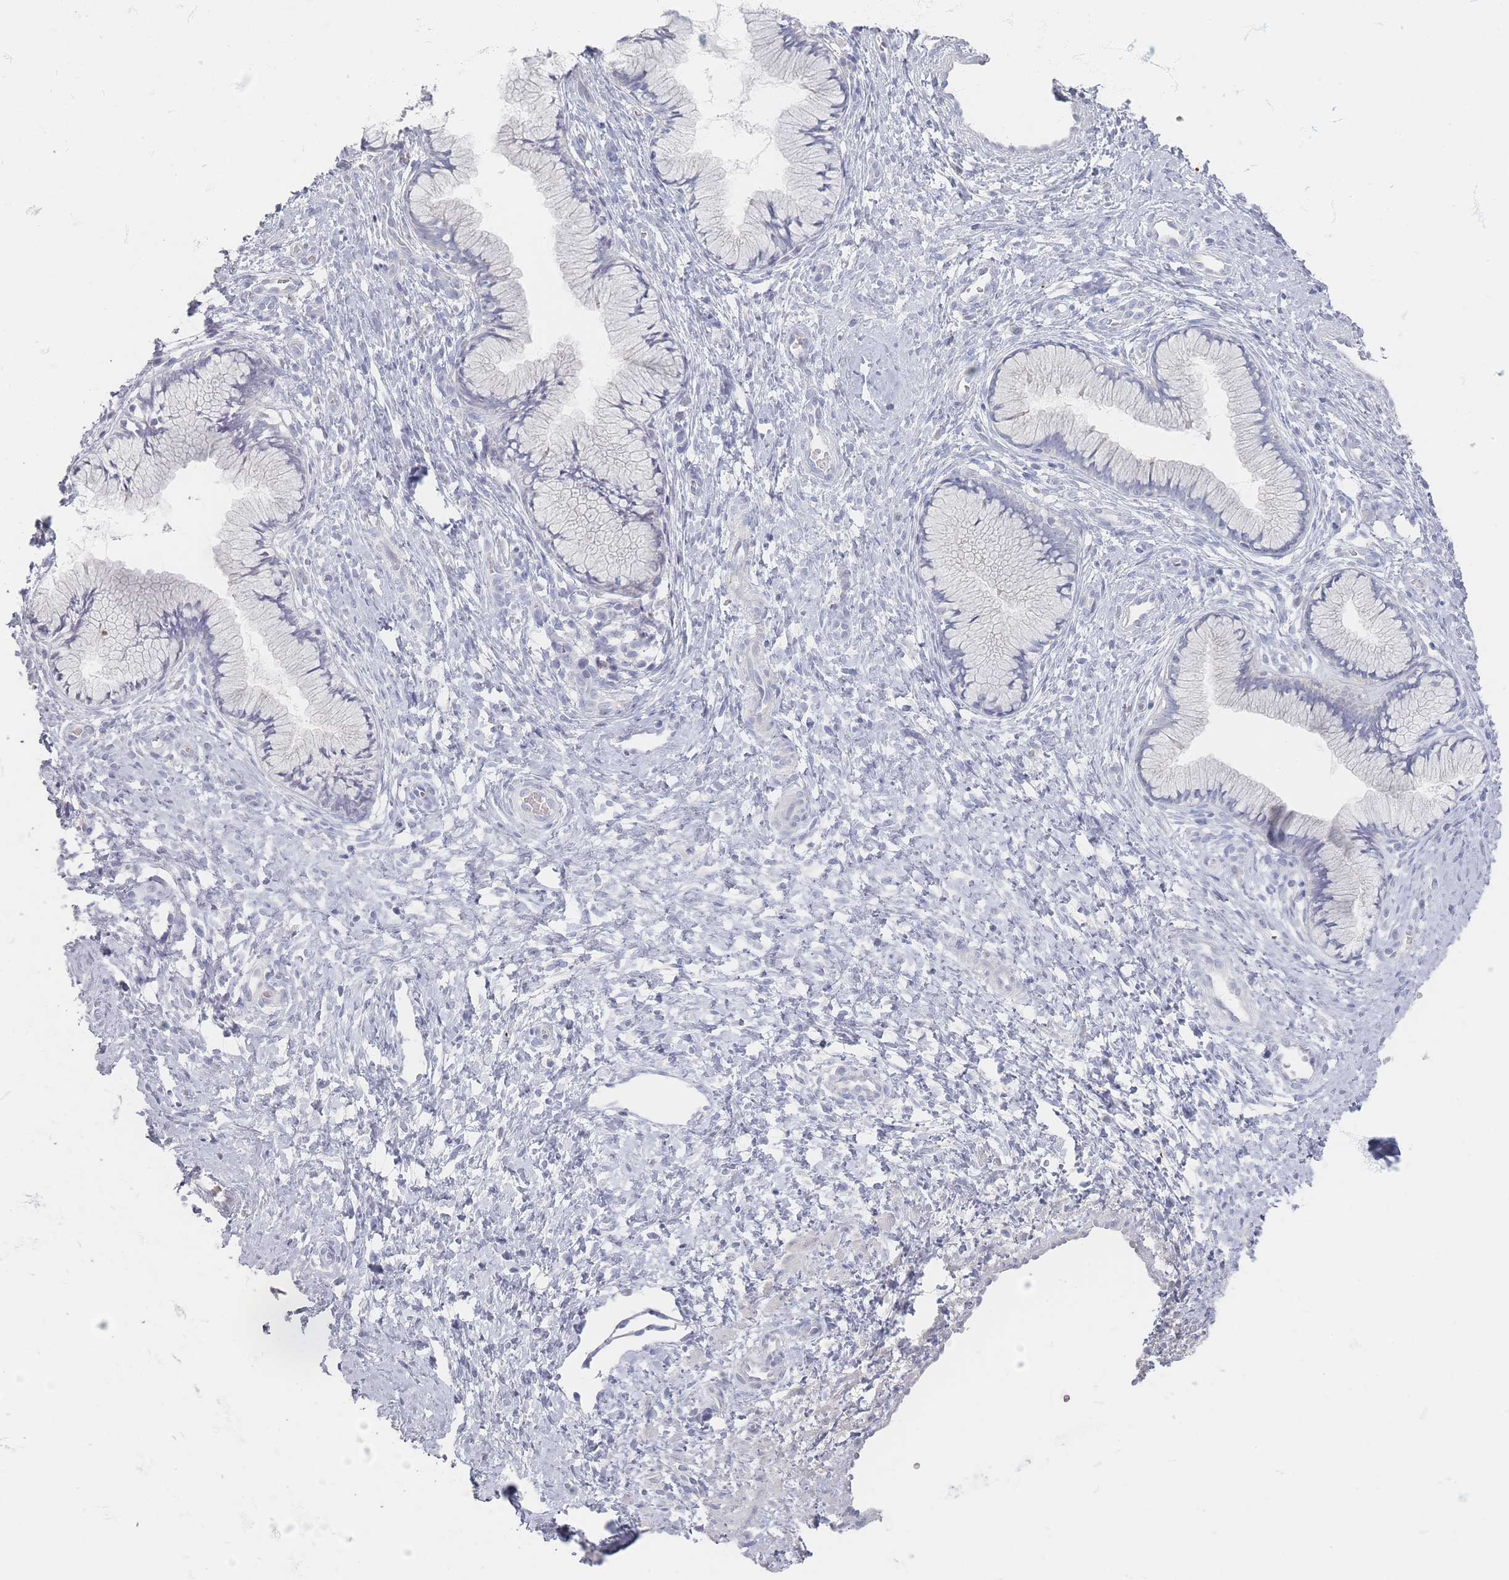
{"staining": {"intensity": "negative", "quantity": "none", "location": "none"}, "tissue": "cervix", "cell_type": "Glandular cells", "image_type": "normal", "snomed": [{"axis": "morphology", "description": "Normal tissue, NOS"}, {"axis": "topography", "description": "Cervix"}], "caption": "Immunohistochemistry (IHC) image of unremarkable cervix: cervix stained with DAB (3,3'-diaminobenzidine) exhibits no significant protein staining in glandular cells.", "gene": "CD37", "patient": {"sex": "female", "age": 36}}